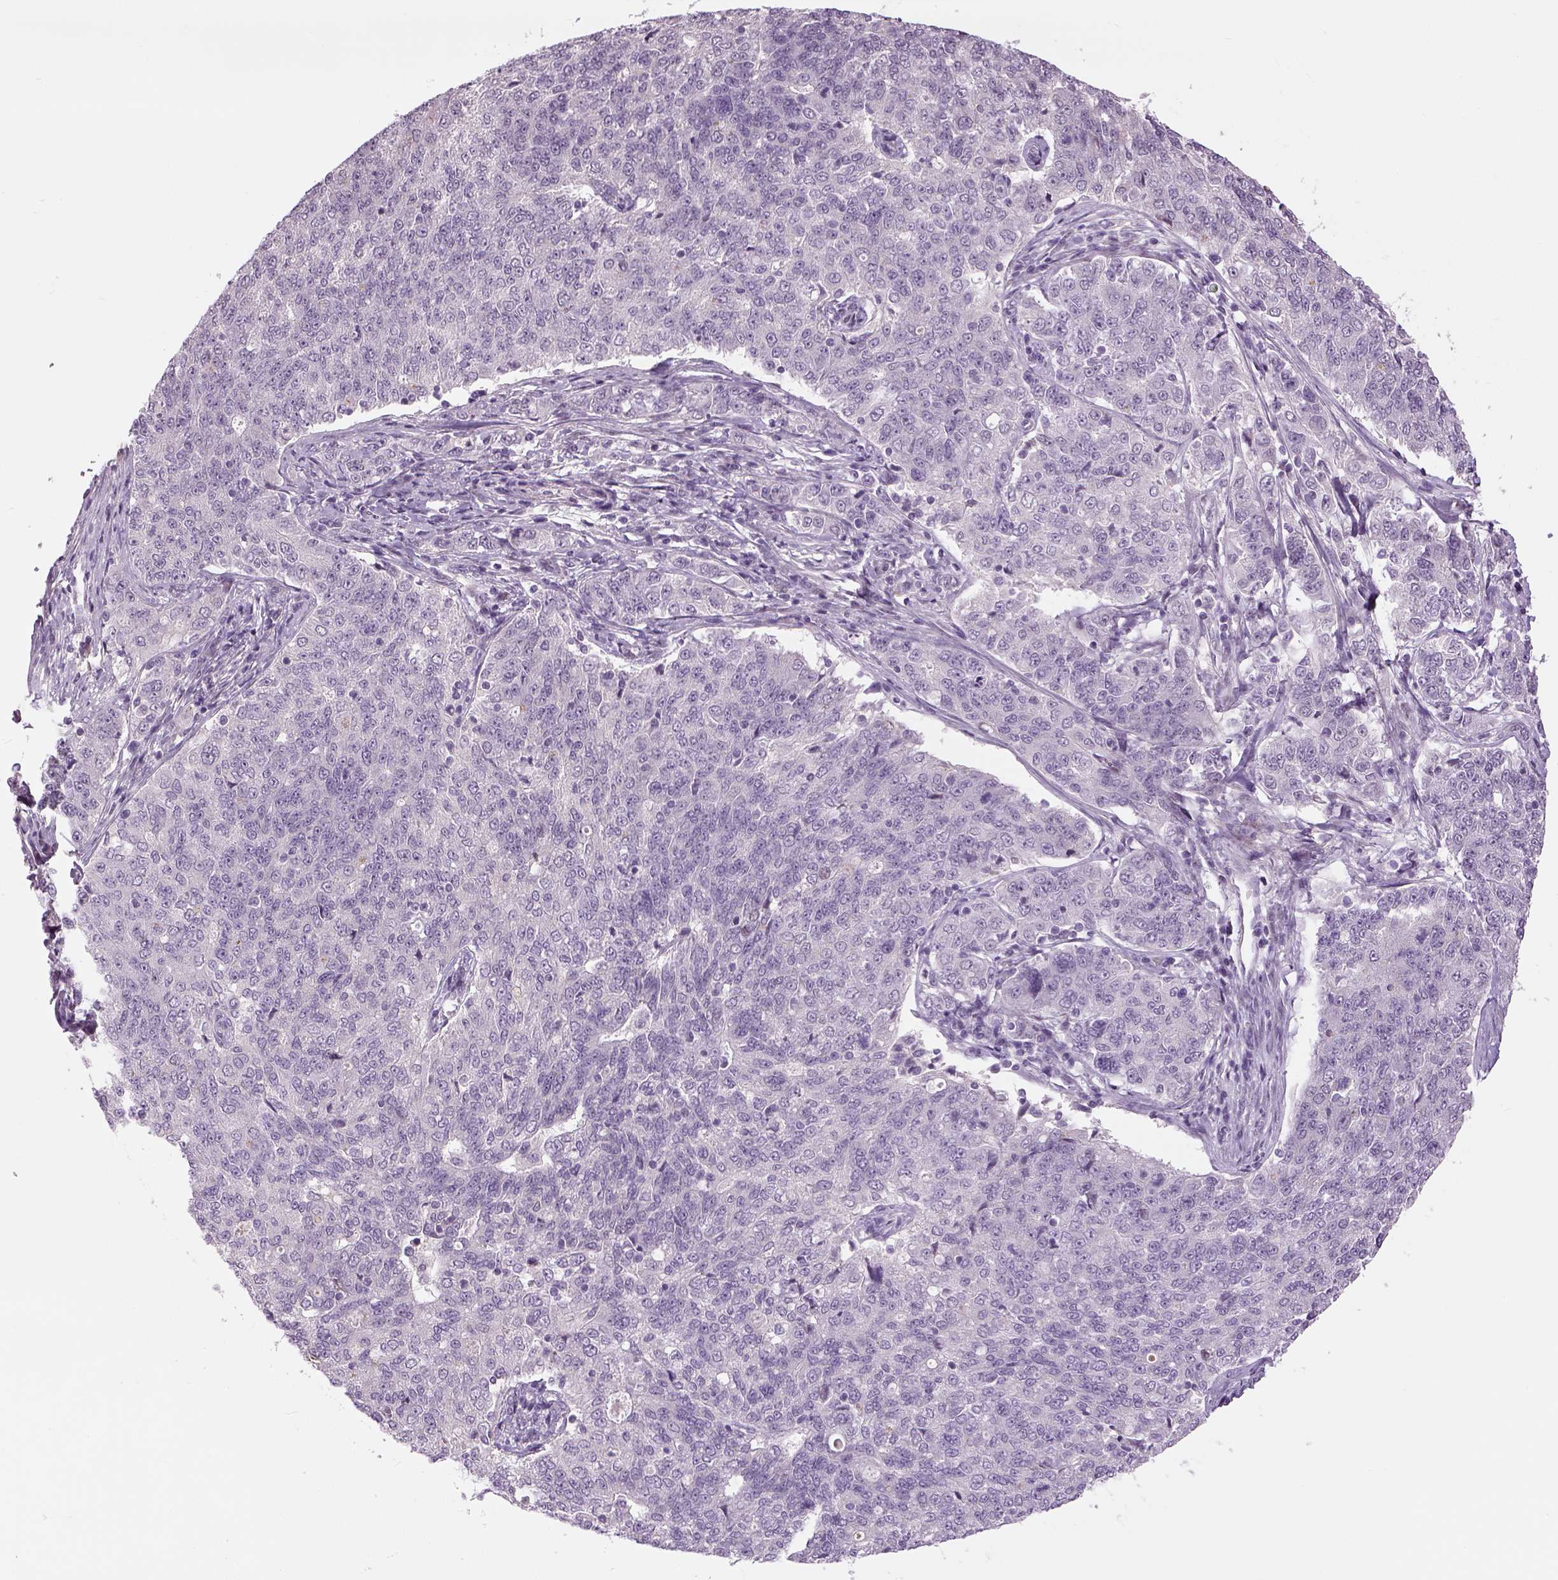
{"staining": {"intensity": "negative", "quantity": "none", "location": "none"}, "tissue": "endometrial cancer", "cell_type": "Tumor cells", "image_type": "cancer", "snomed": [{"axis": "morphology", "description": "Adenocarcinoma, NOS"}, {"axis": "topography", "description": "Endometrium"}], "caption": "A high-resolution histopathology image shows immunohistochemistry (IHC) staining of adenocarcinoma (endometrial), which displays no significant positivity in tumor cells. Nuclei are stained in blue.", "gene": "NECAB1", "patient": {"sex": "female", "age": 43}}